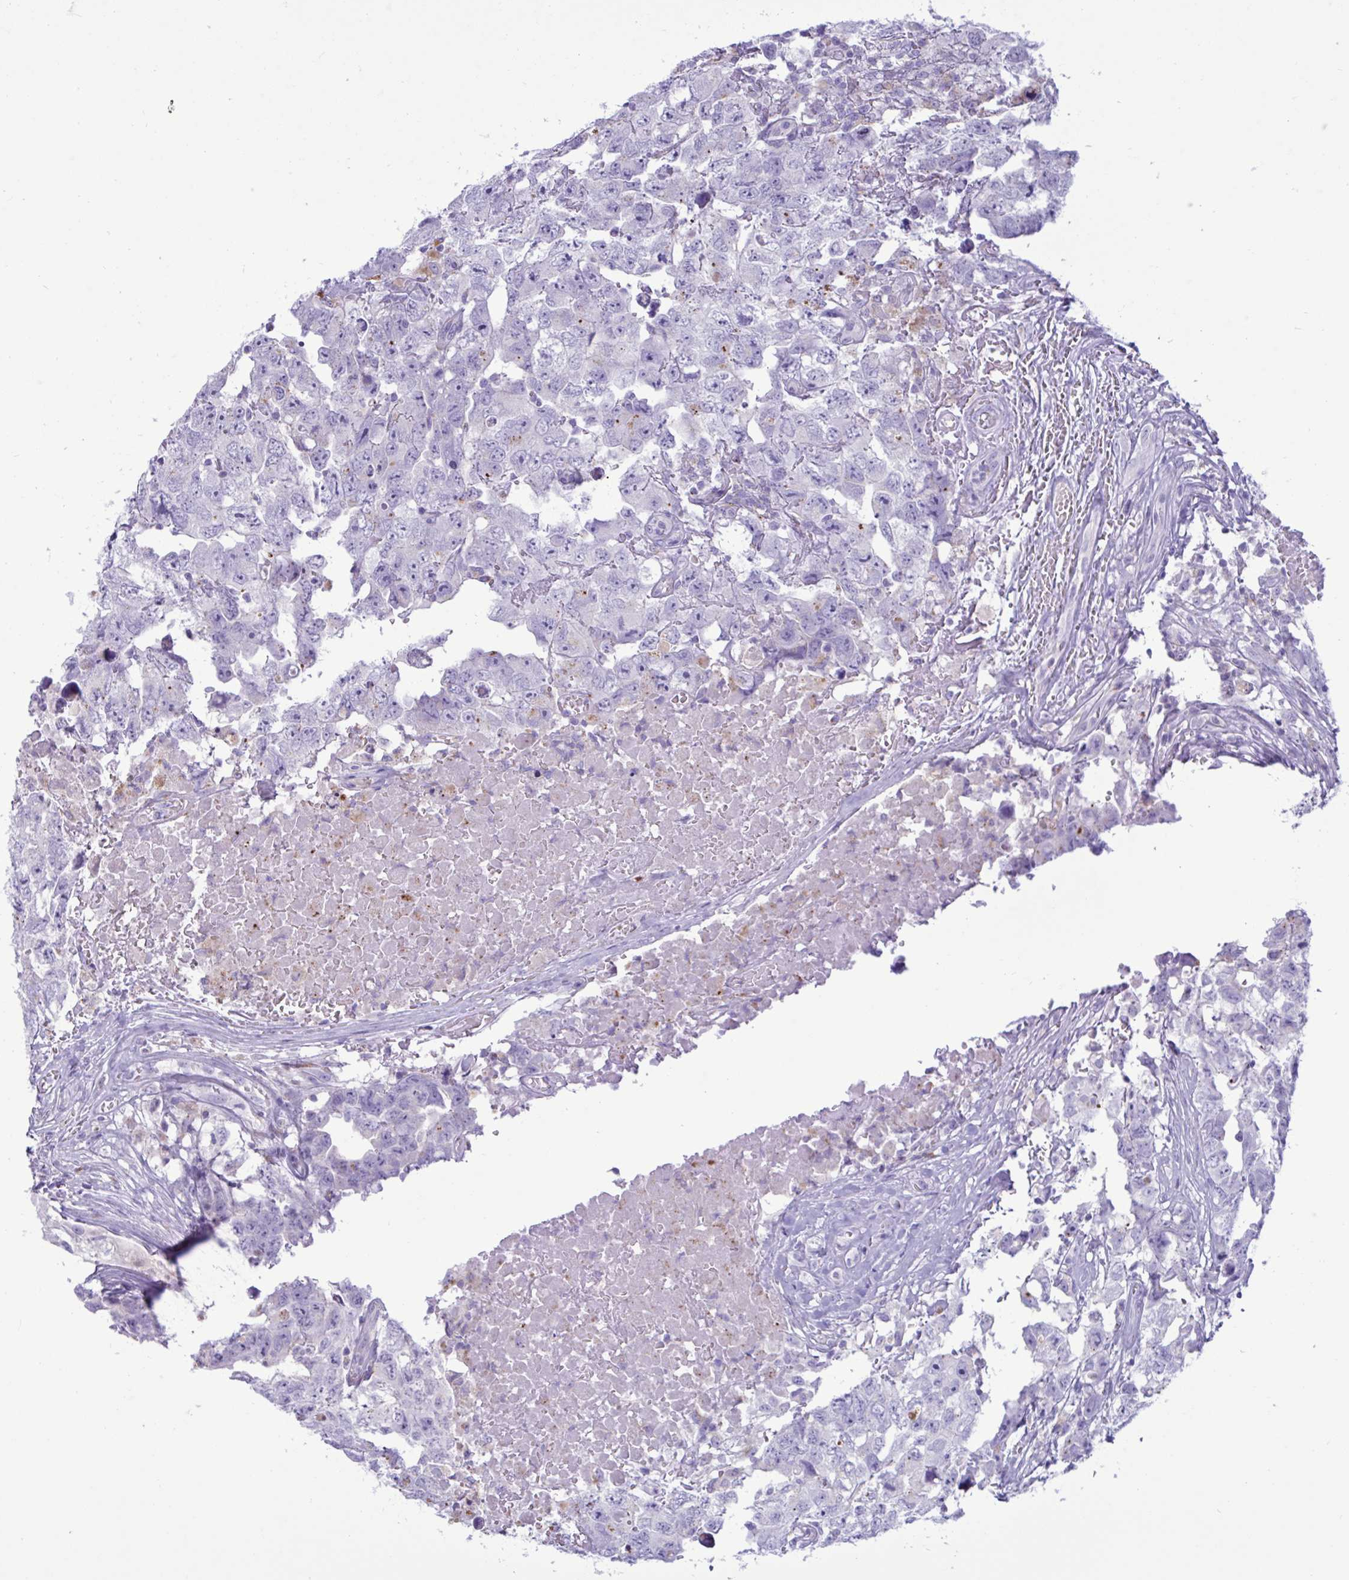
{"staining": {"intensity": "negative", "quantity": "none", "location": "none"}, "tissue": "testis cancer", "cell_type": "Tumor cells", "image_type": "cancer", "snomed": [{"axis": "morphology", "description": "Carcinoma, Embryonal, NOS"}, {"axis": "topography", "description": "Testis"}], "caption": "This micrograph is of testis embryonal carcinoma stained with IHC to label a protein in brown with the nuclei are counter-stained blue. There is no staining in tumor cells.", "gene": "XCL1", "patient": {"sex": "male", "age": 22}}